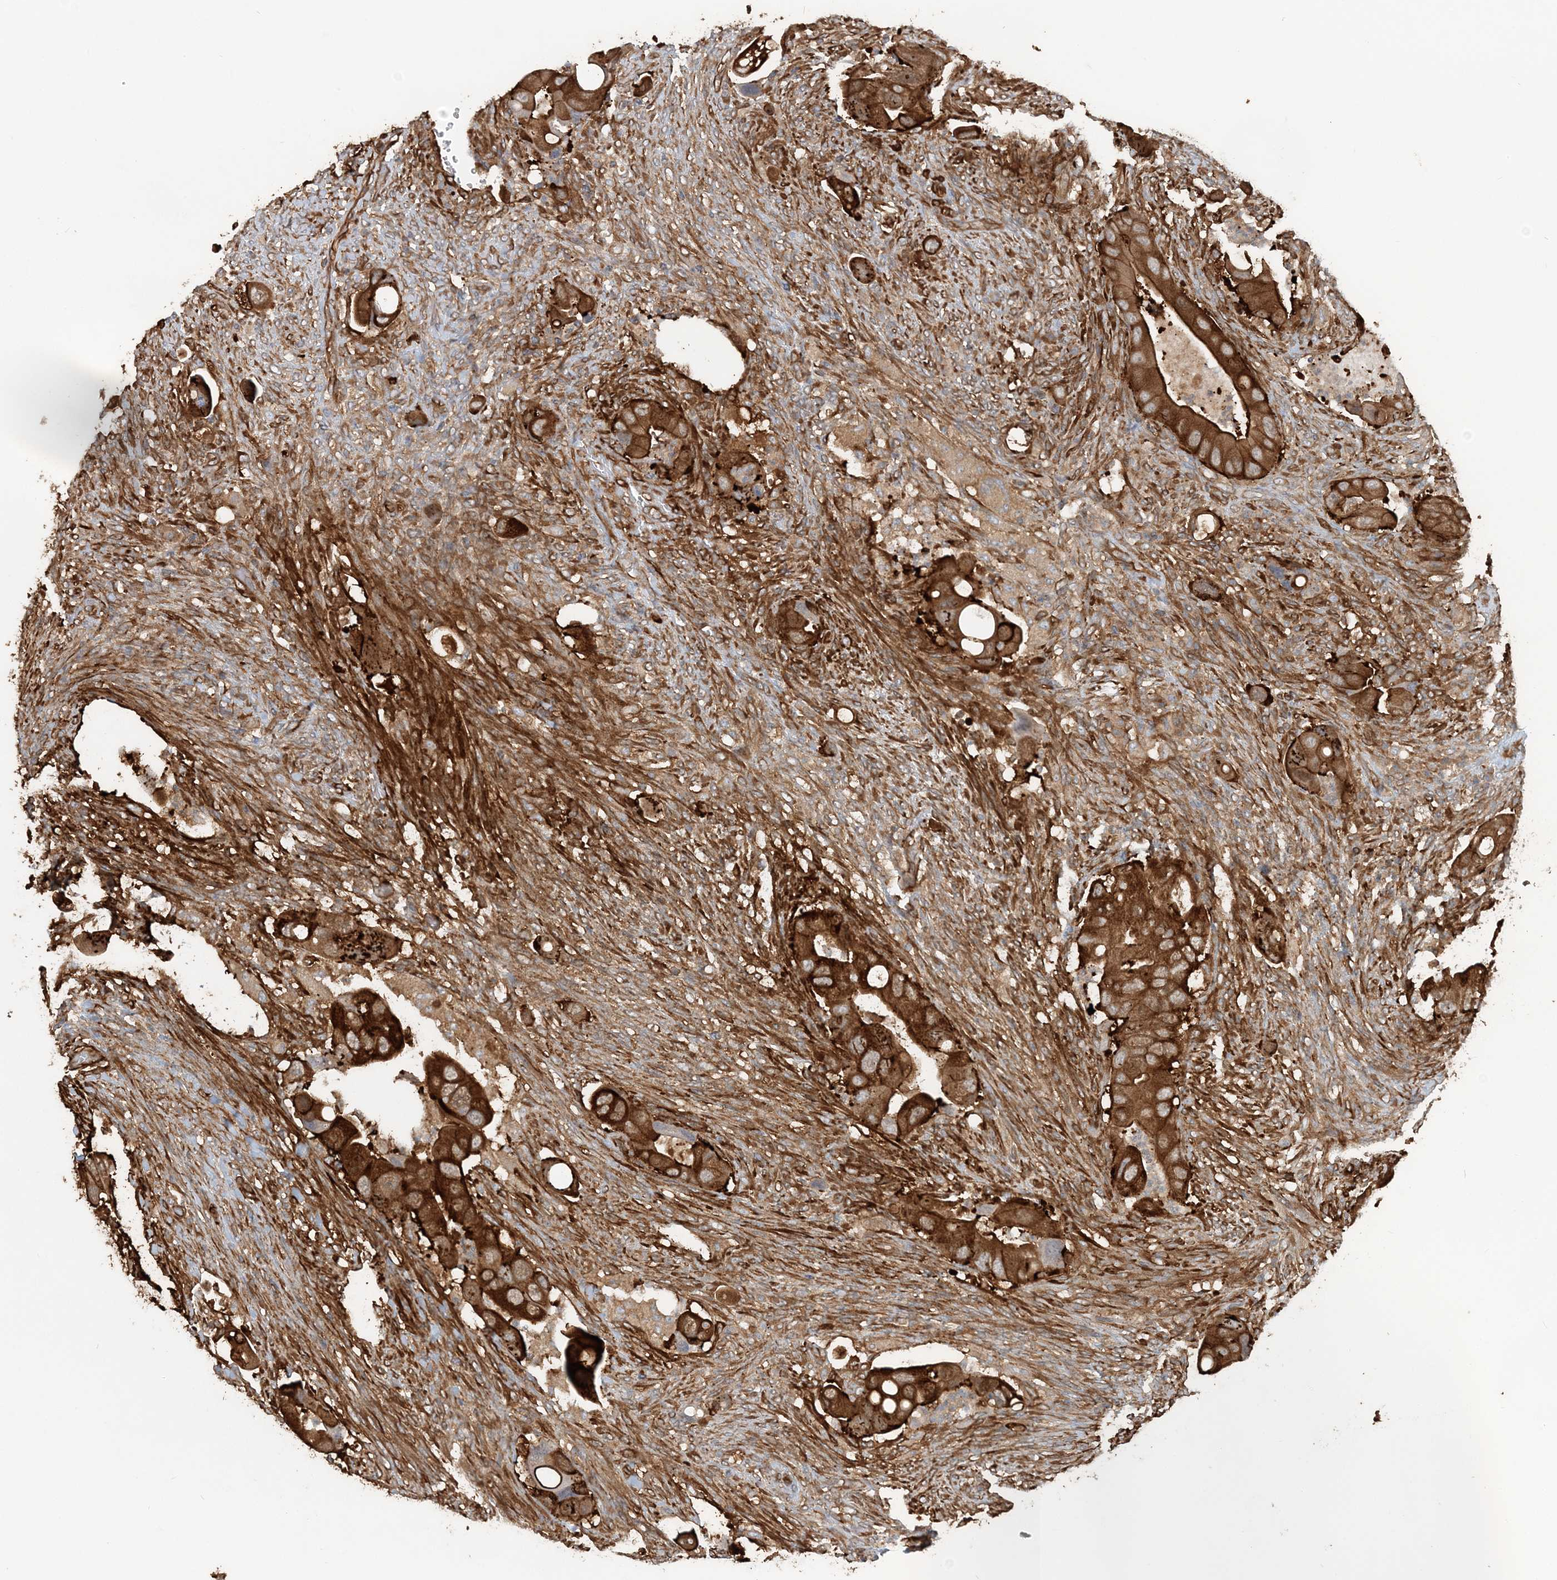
{"staining": {"intensity": "strong", "quantity": ">75%", "location": "cytoplasmic/membranous"}, "tissue": "colorectal cancer", "cell_type": "Tumor cells", "image_type": "cancer", "snomed": [{"axis": "morphology", "description": "Adenocarcinoma, NOS"}, {"axis": "topography", "description": "Rectum"}], "caption": "IHC histopathology image of neoplastic tissue: colorectal cancer stained using IHC reveals high levels of strong protein expression localized specifically in the cytoplasmic/membranous of tumor cells, appearing as a cytoplasmic/membranous brown color.", "gene": "DSTN", "patient": {"sex": "female", "age": 57}}